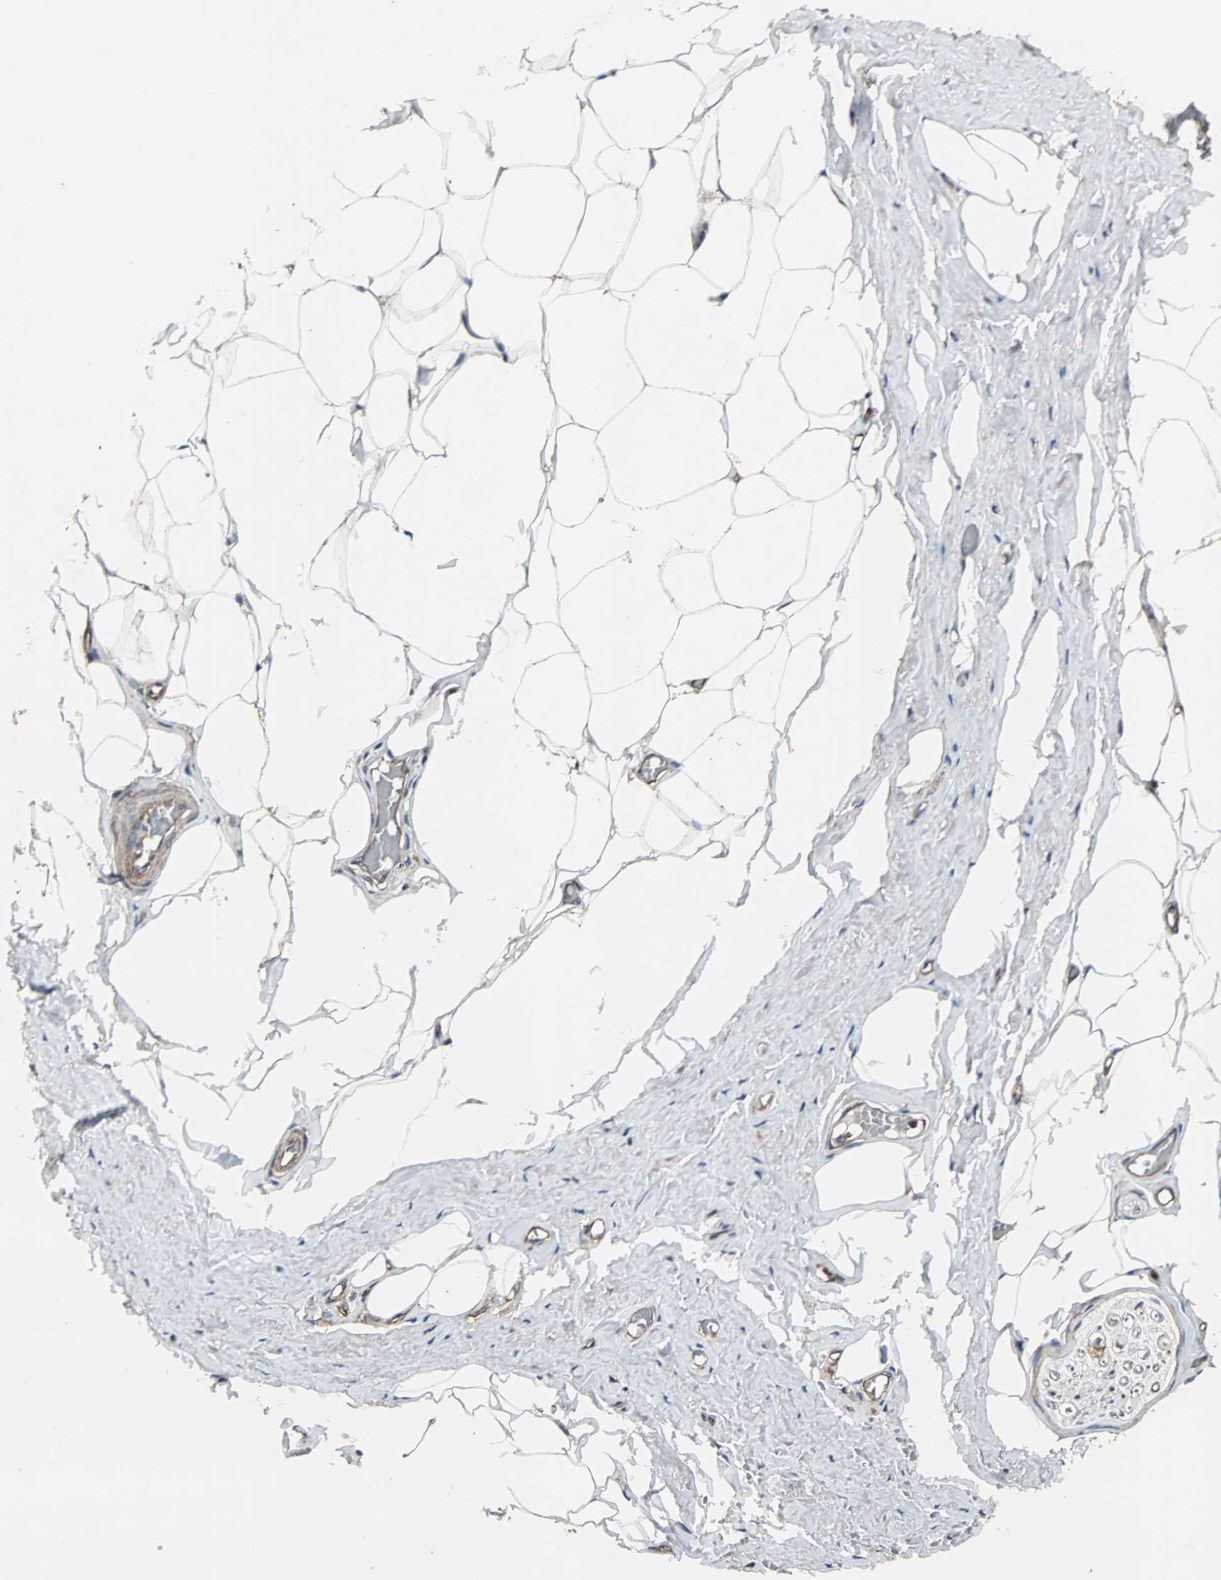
{"staining": {"intensity": "moderate", "quantity": ">75%", "location": "cytoplasmic/membranous"}, "tissue": "adipose tissue", "cell_type": "Adipocytes", "image_type": "normal", "snomed": [{"axis": "morphology", "description": "Normal tissue, NOS"}, {"axis": "topography", "description": "Soft tissue"}, {"axis": "topography", "description": "Peripheral nerve tissue"}], "caption": "A brown stain labels moderate cytoplasmic/membranous expression of a protein in adipocytes of unremarkable human adipose tissue. The staining was performed using DAB to visualize the protein expression in brown, while the nuclei were stained in blue with hematoxylin (Magnification: 20x).", "gene": "GCK", "patient": {"sex": "female", "age": 68}}